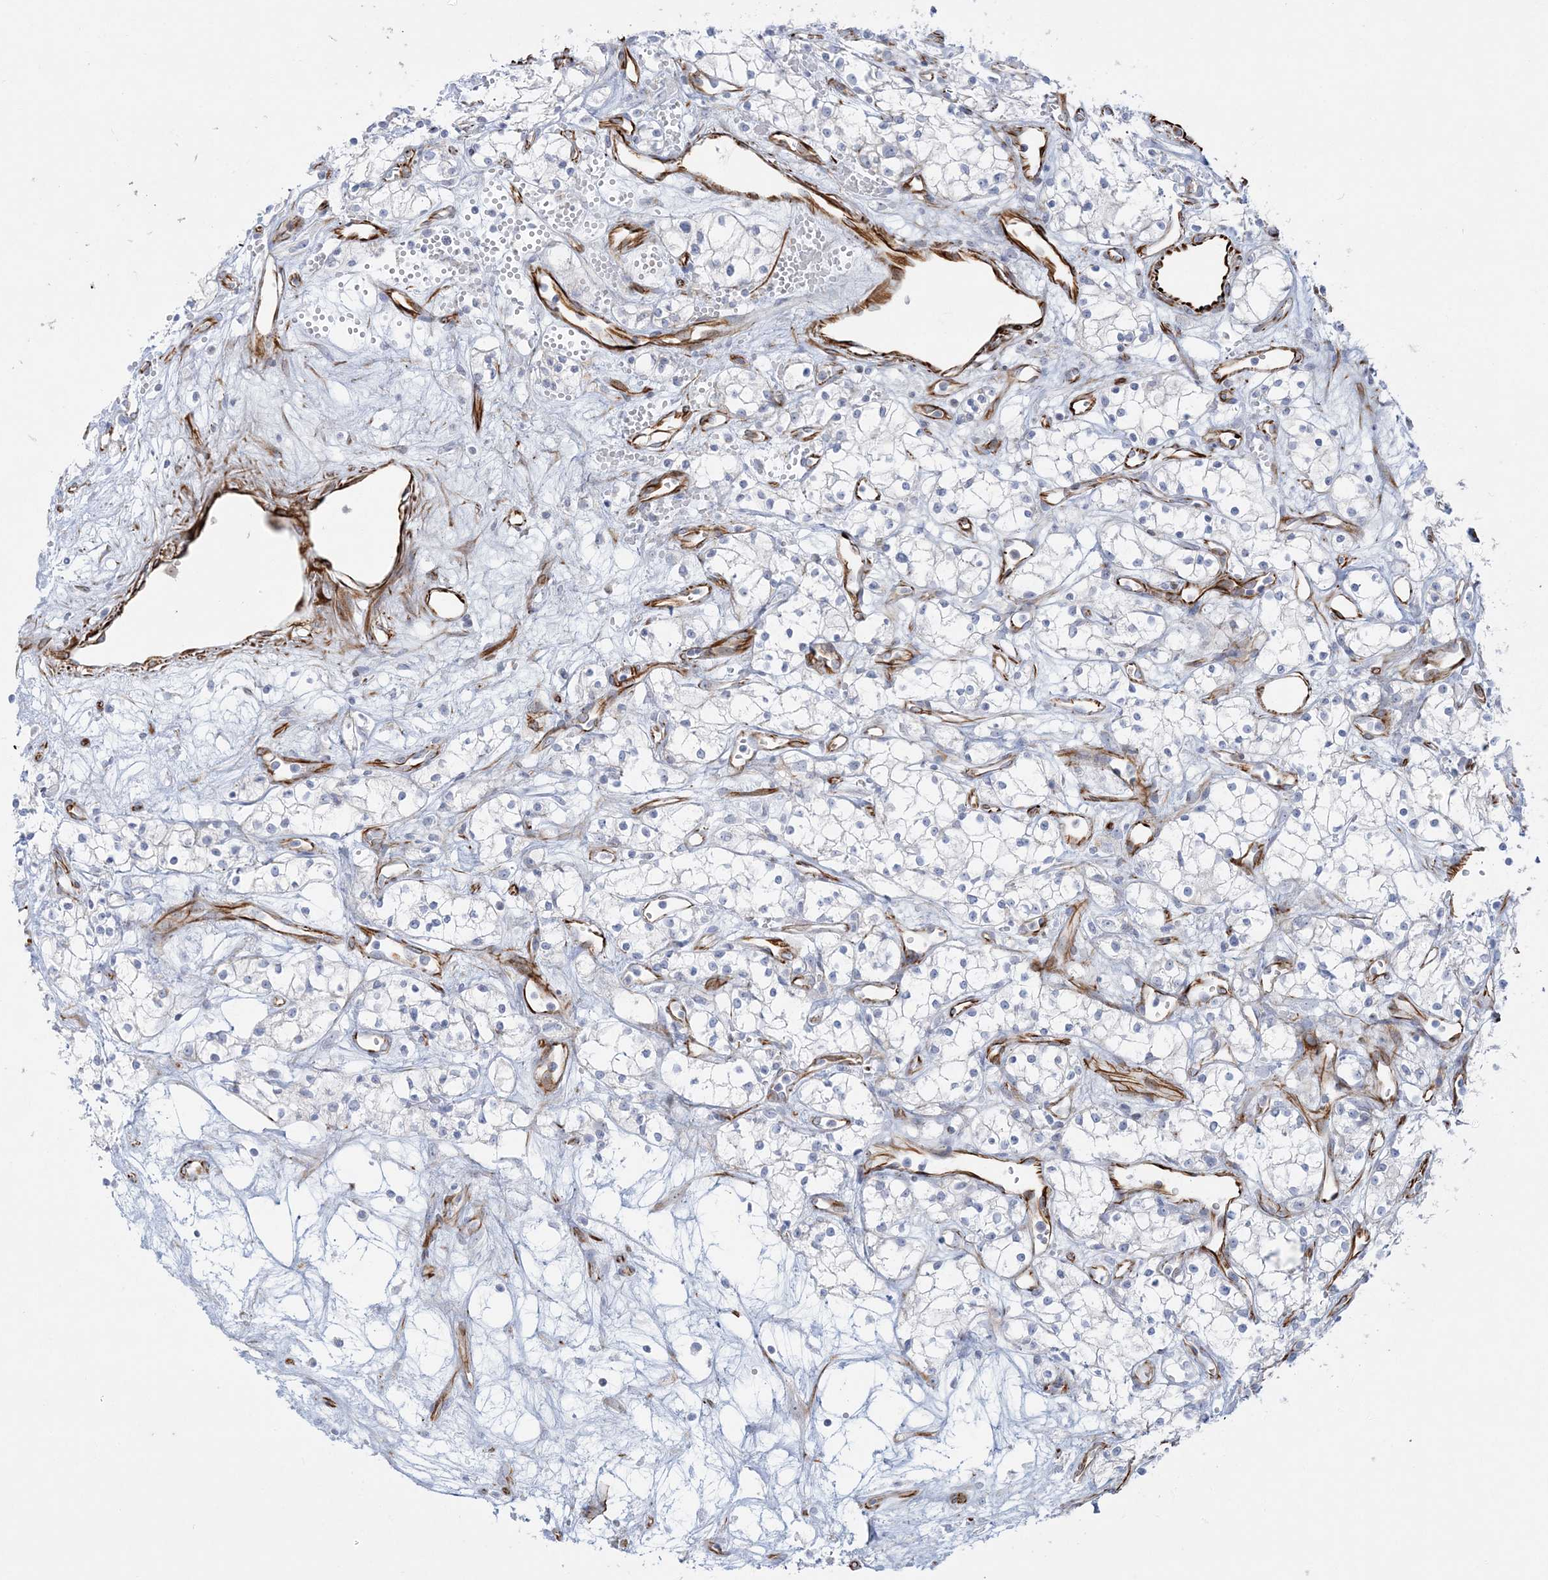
{"staining": {"intensity": "negative", "quantity": "none", "location": "none"}, "tissue": "renal cancer", "cell_type": "Tumor cells", "image_type": "cancer", "snomed": [{"axis": "morphology", "description": "Adenocarcinoma, NOS"}, {"axis": "topography", "description": "Kidney"}], "caption": "The immunohistochemistry image has no significant staining in tumor cells of adenocarcinoma (renal) tissue.", "gene": "PPIL6", "patient": {"sex": "male", "age": 59}}